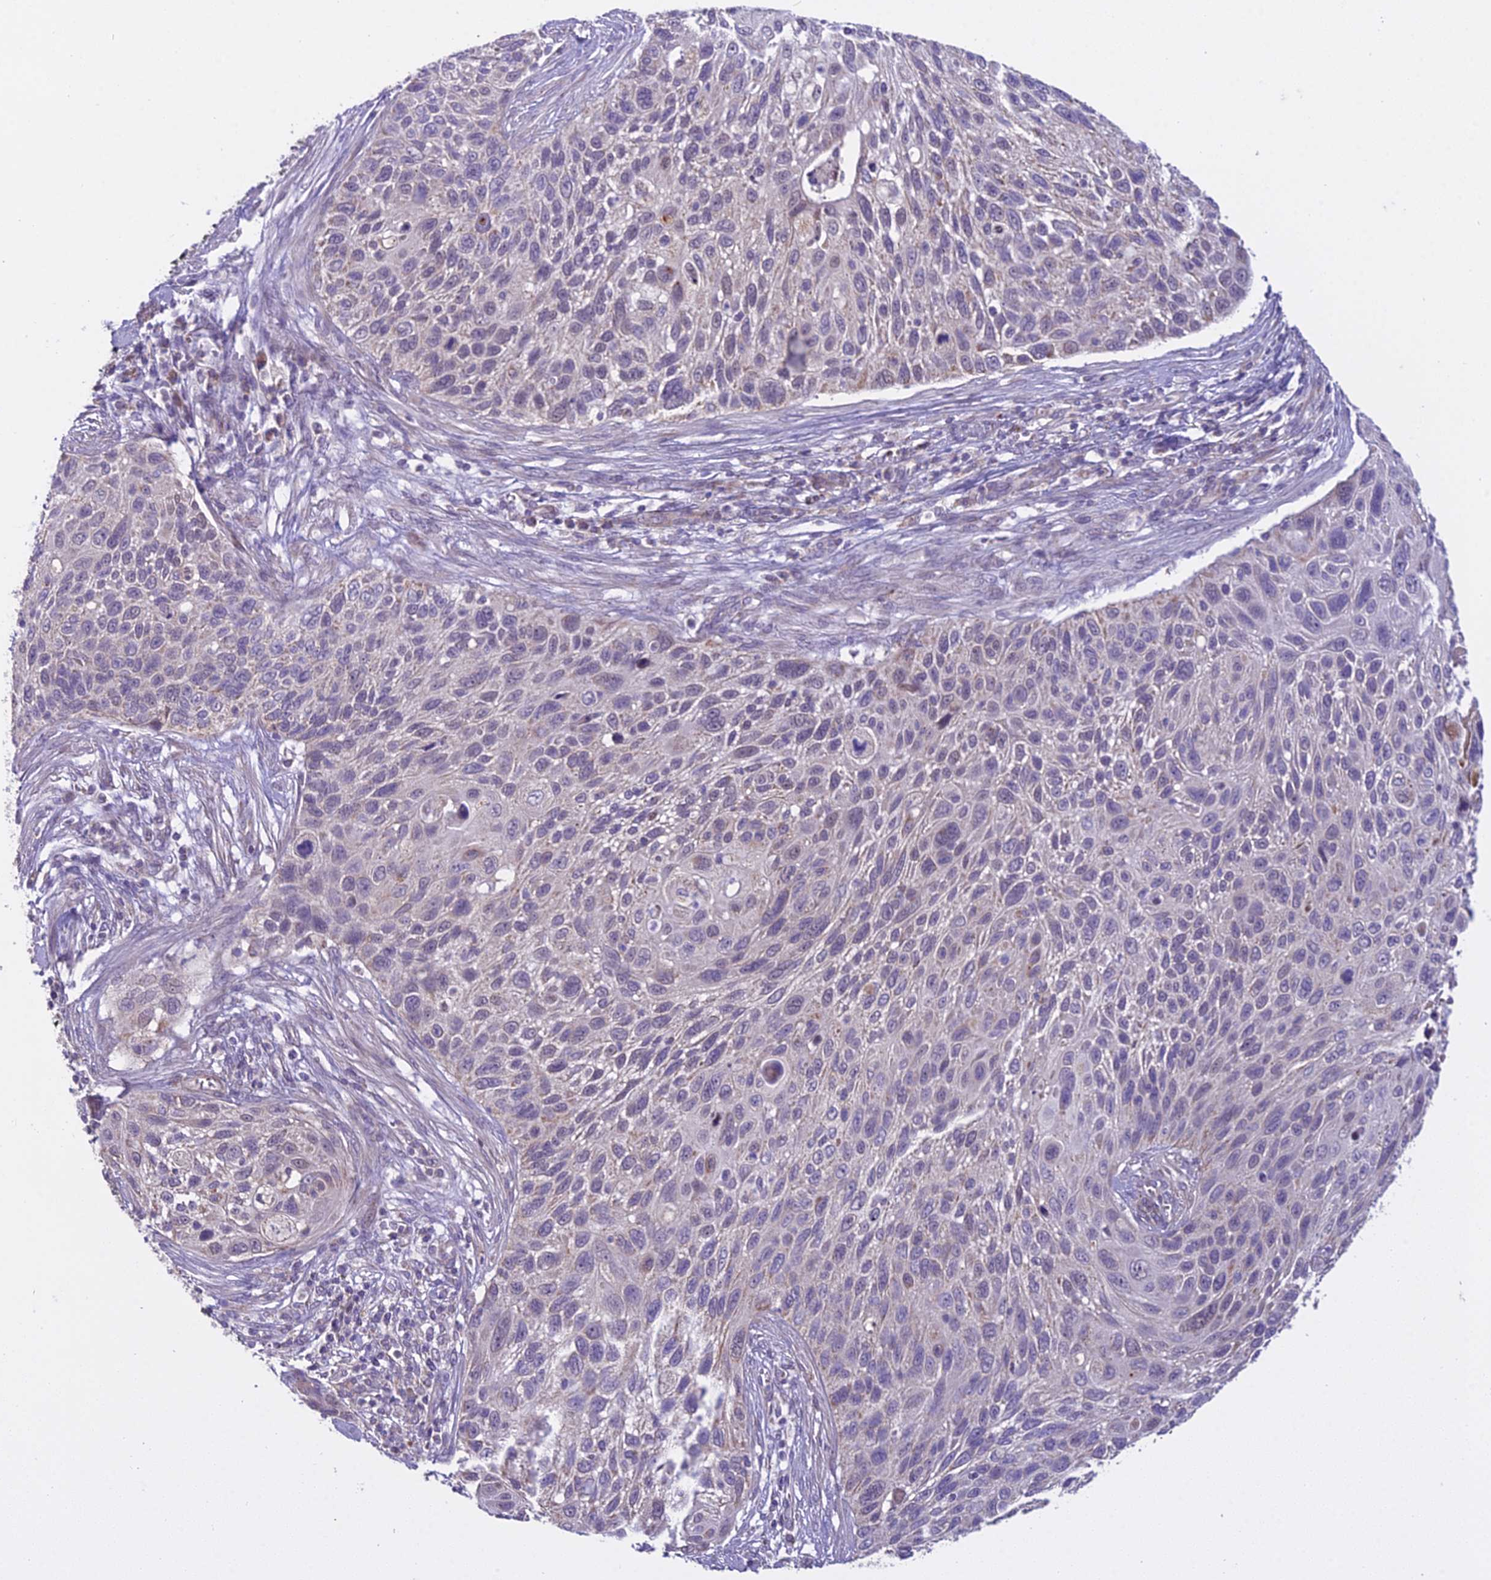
{"staining": {"intensity": "negative", "quantity": "none", "location": "none"}, "tissue": "cervical cancer", "cell_type": "Tumor cells", "image_type": "cancer", "snomed": [{"axis": "morphology", "description": "Squamous cell carcinoma, NOS"}, {"axis": "topography", "description": "Cervix"}], "caption": "This is a histopathology image of immunohistochemistry staining of squamous cell carcinoma (cervical), which shows no staining in tumor cells.", "gene": "DUS2", "patient": {"sex": "female", "age": 70}}